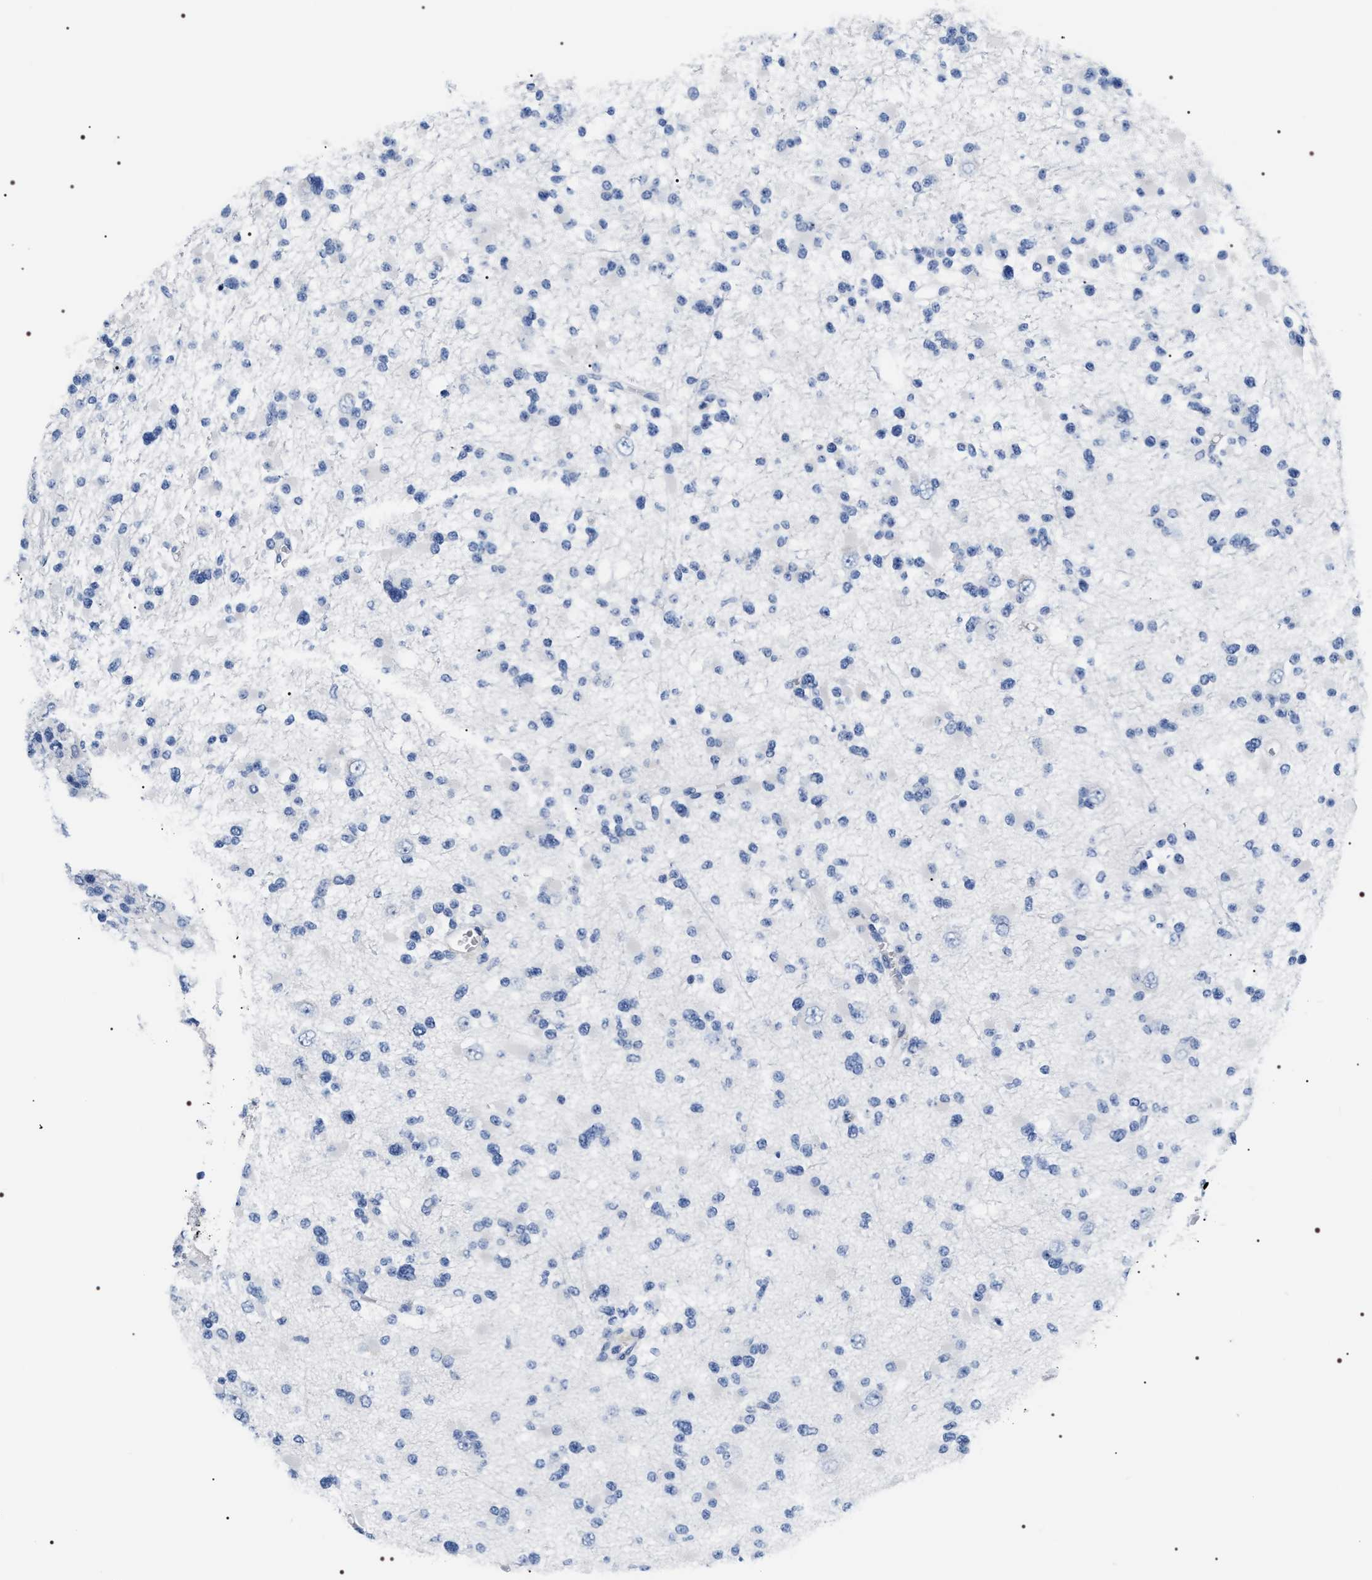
{"staining": {"intensity": "negative", "quantity": "none", "location": "none"}, "tissue": "glioma", "cell_type": "Tumor cells", "image_type": "cancer", "snomed": [{"axis": "morphology", "description": "Glioma, malignant, Low grade"}, {"axis": "topography", "description": "Brain"}], "caption": "Human glioma stained for a protein using IHC shows no expression in tumor cells.", "gene": "ADH4", "patient": {"sex": "female", "age": 22}}